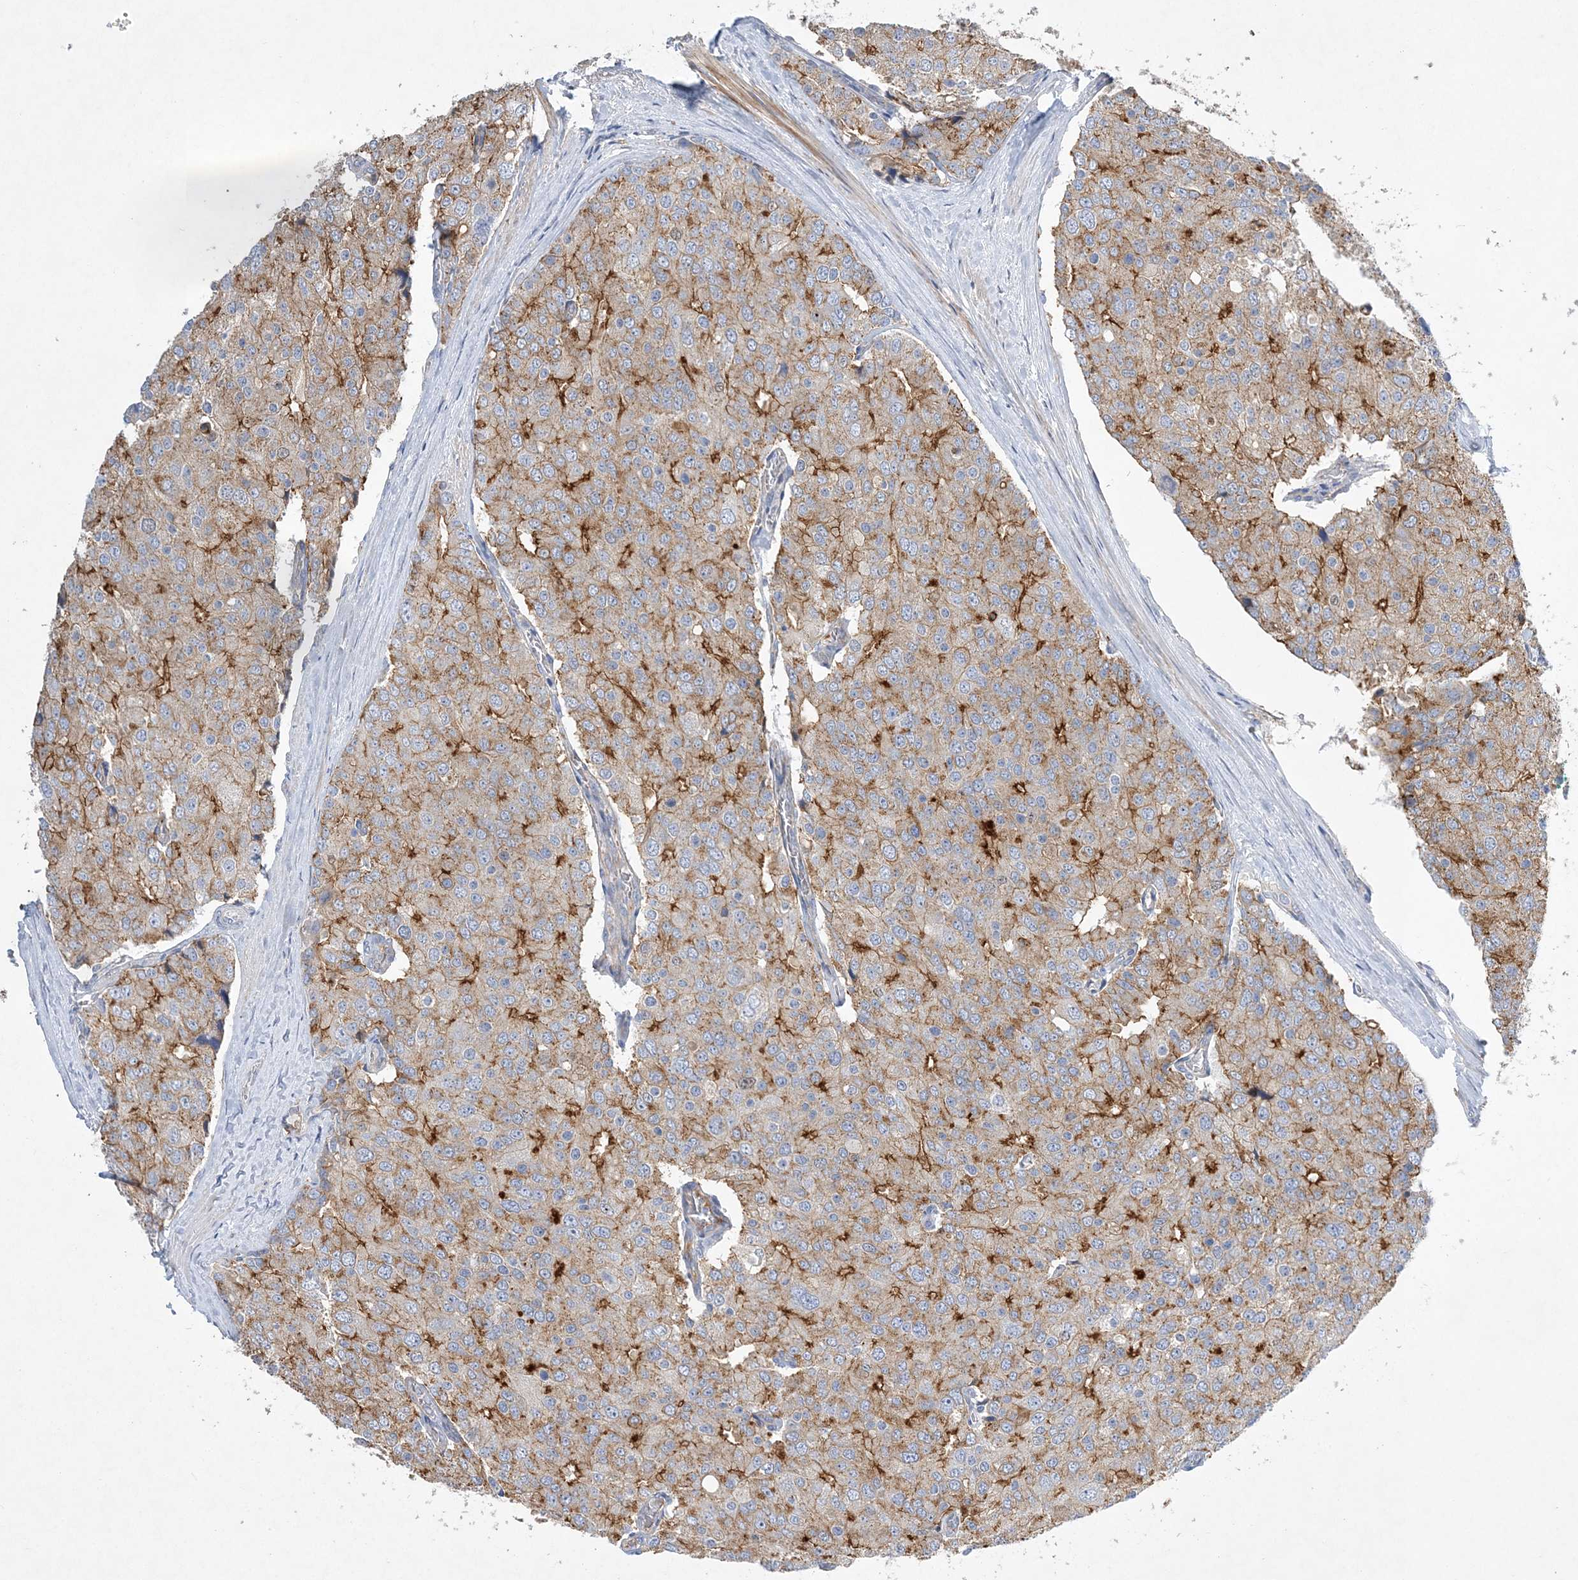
{"staining": {"intensity": "moderate", "quantity": "25%-75%", "location": "cytoplasmic/membranous"}, "tissue": "prostate cancer", "cell_type": "Tumor cells", "image_type": "cancer", "snomed": [{"axis": "morphology", "description": "Adenocarcinoma, High grade"}, {"axis": "topography", "description": "Prostate"}], "caption": "IHC micrograph of human high-grade adenocarcinoma (prostate) stained for a protein (brown), which reveals medium levels of moderate cytoplasmic/membranous positivity in about 25%-75% of tumor cells.", "gene": "ADCK2", "patient": {"sex": "male", "age": 50}}